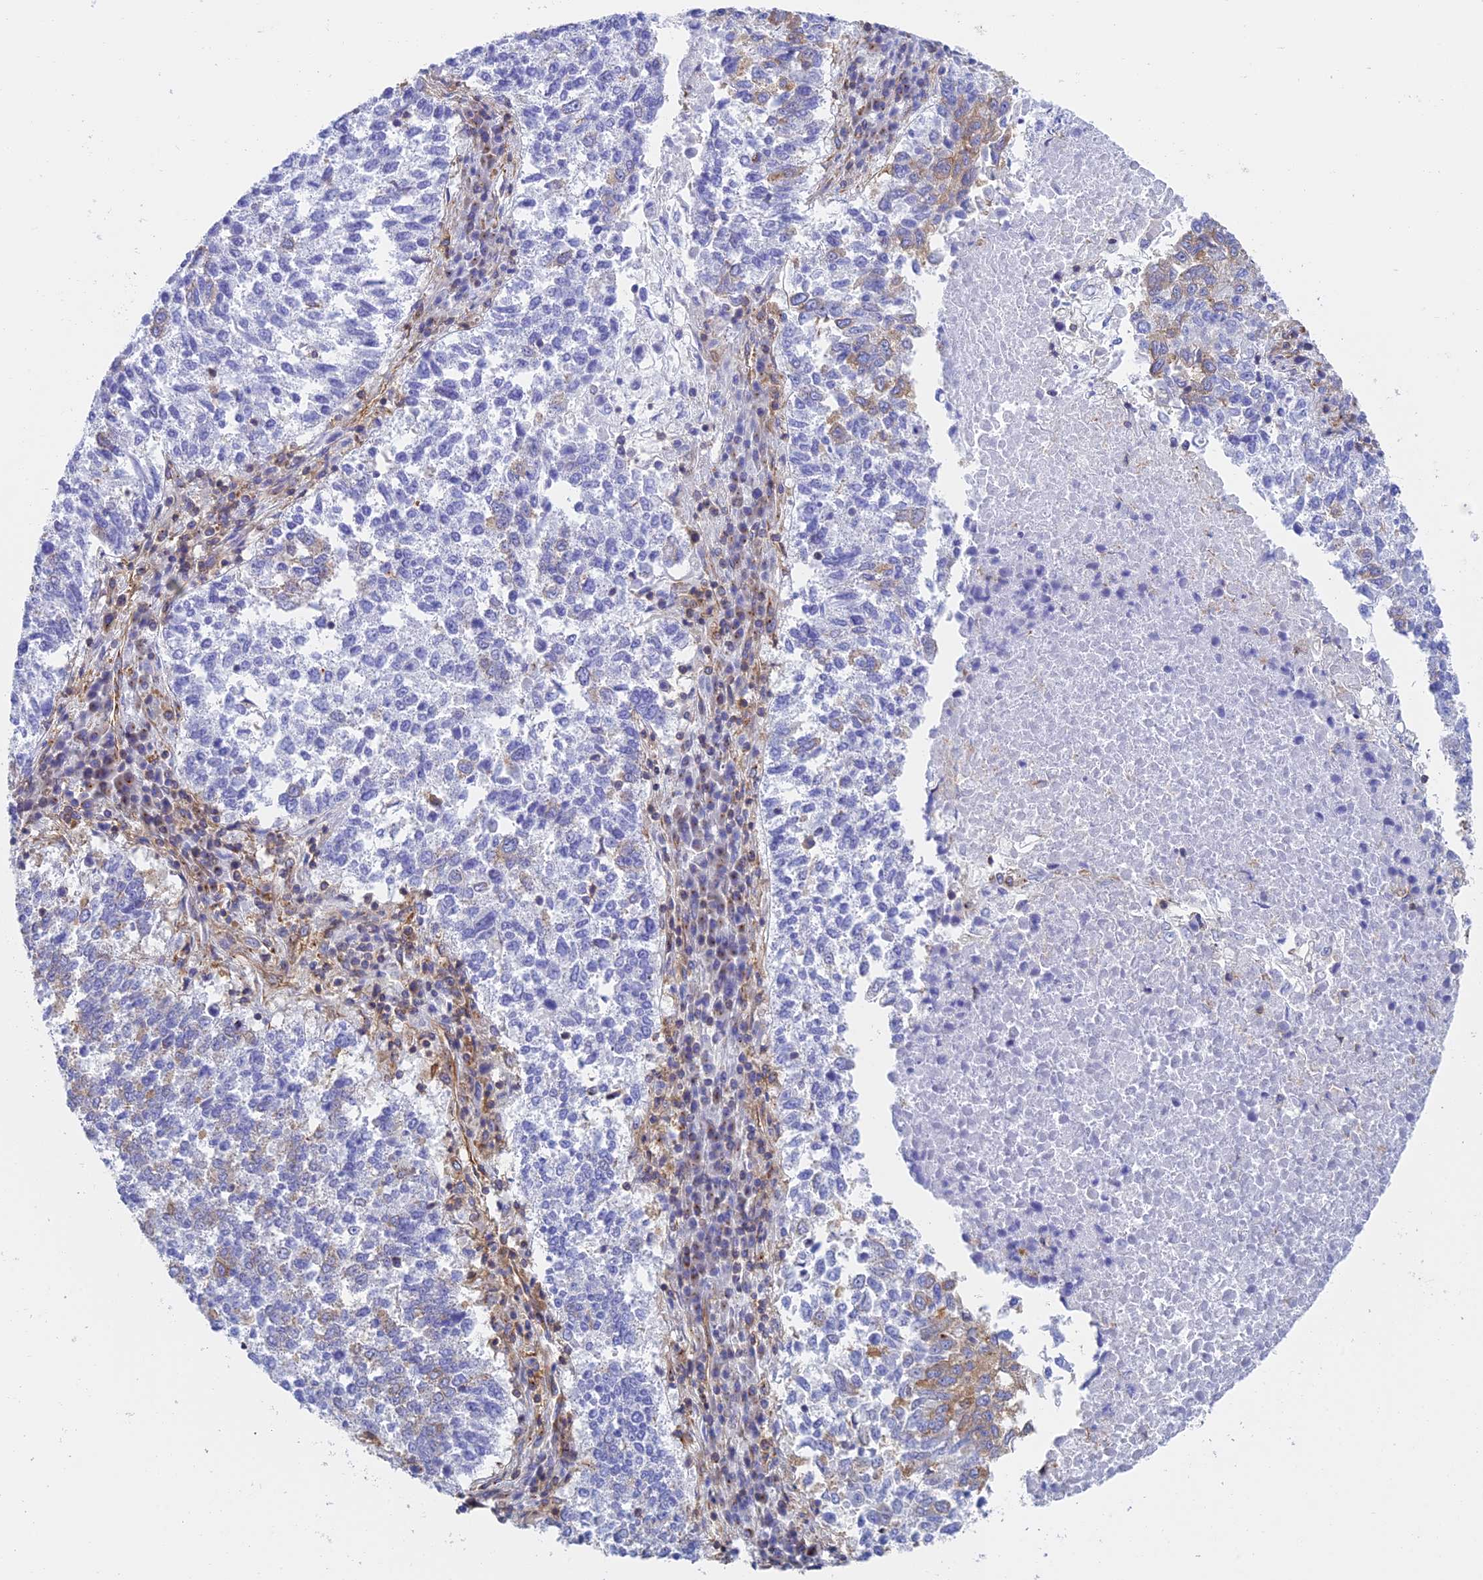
{"staining": {"intensity": "moderate", "quantity": "<25%", "location": "cytoplasmic/membranous"}, "tissue": "lung cancer", "cell_type": "Tumor cells", "image_type": "cancer", "snomed": [{"axis": "morphology", "description": "Squamous cell carcinoma, NOS"}, {"axis": "topography", "description": "Lung"}], "caption": "Approximately <25% of tumor cells in lung cancer display moderate cytoplasmic/membranous protein expression as visualized by brown immunohistochemical staining.", "gene": "DCTN2", "patient": {"sex": "male", "age": 73}}